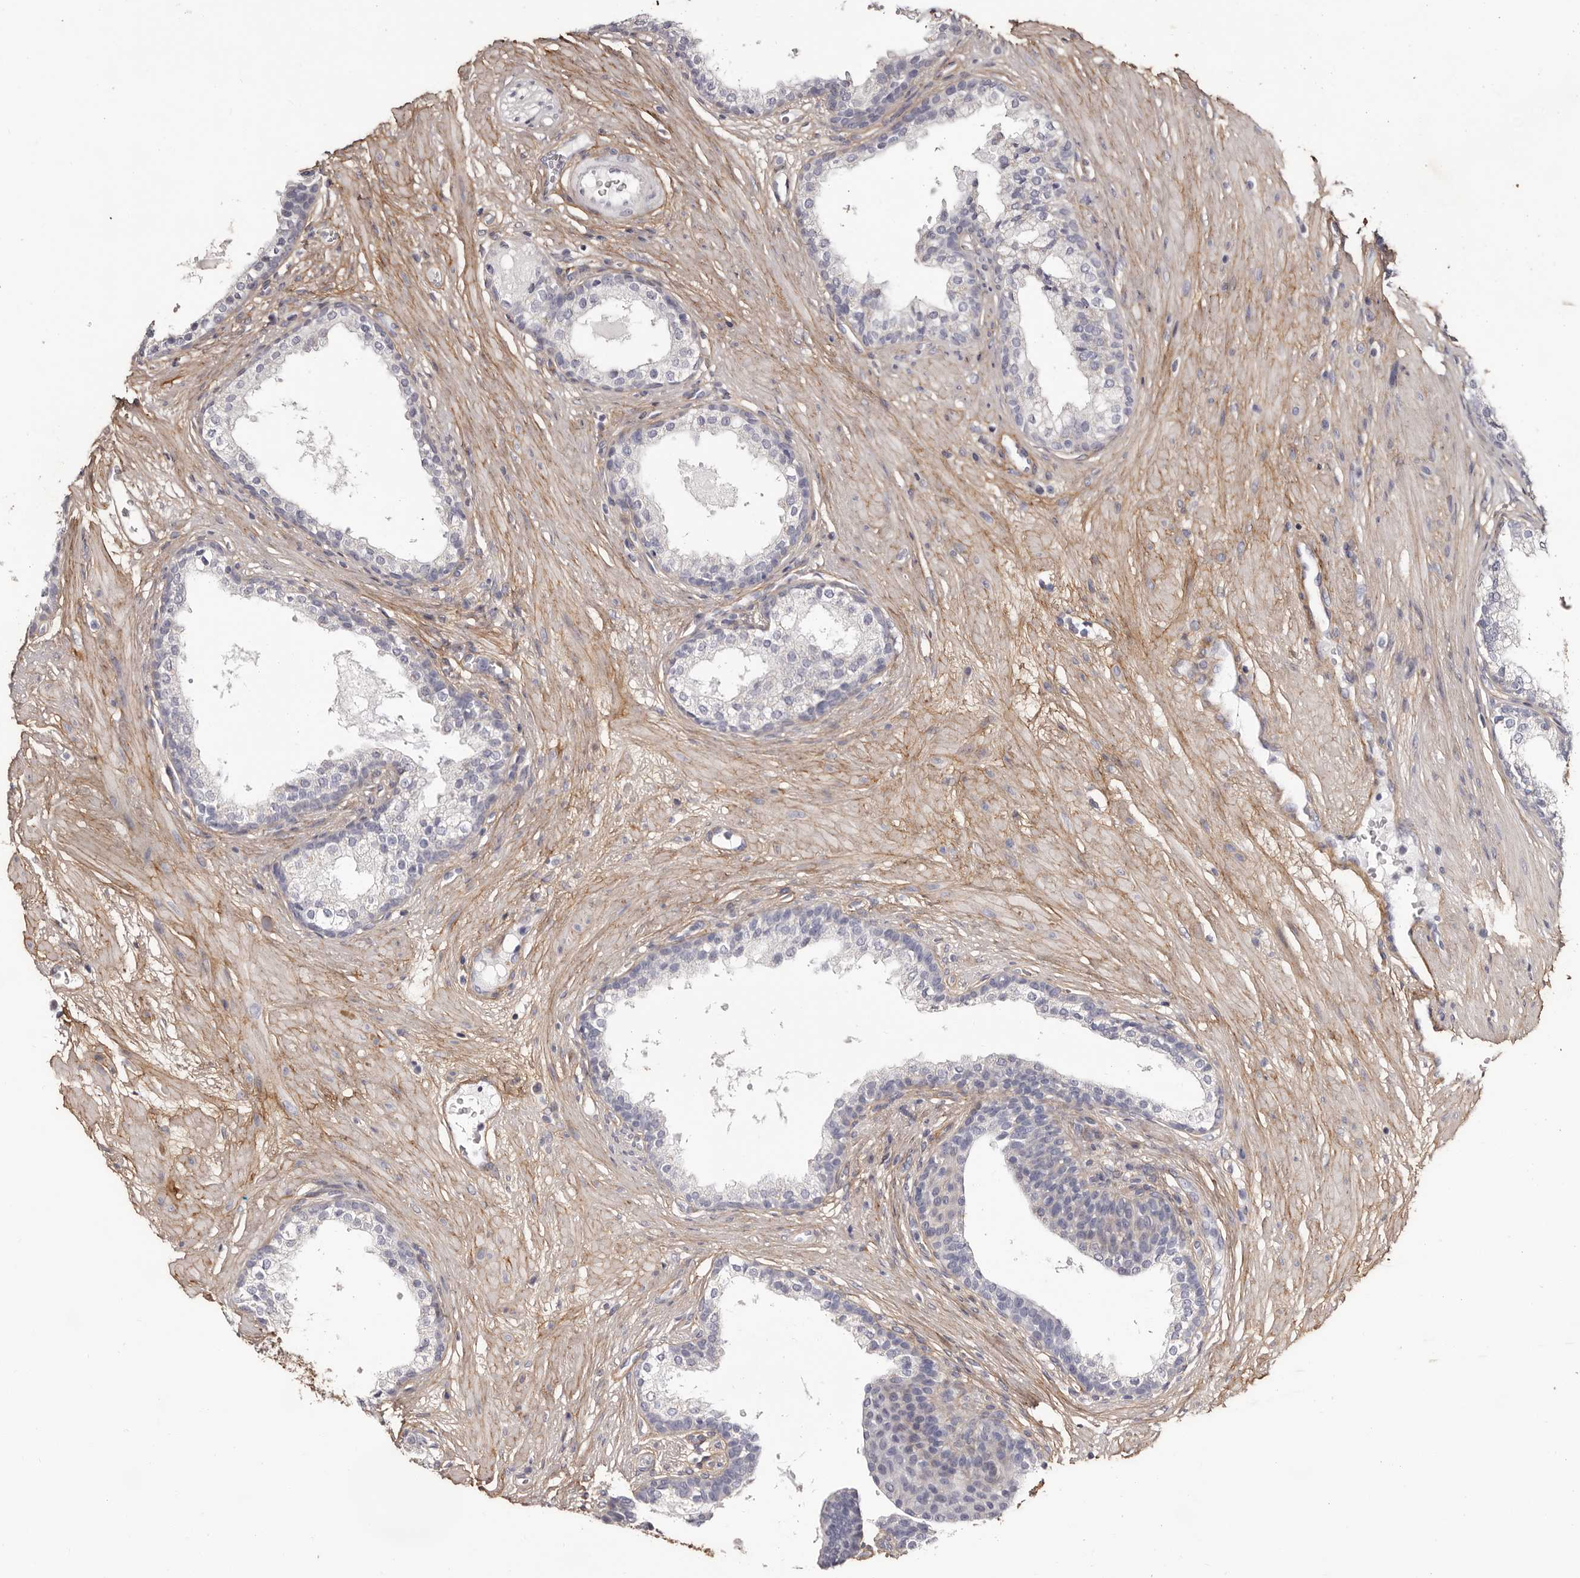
{"staining": {"intensity": "negative", "quantity": "none", "location": "none"}, "tissue": "prostate cancer", "cell_type": "Tumor cells", "image_type": "cancer", "snomed": [{"axis": "morphology", "description": "Adenocarcinoma, High grade"}, {"axis": "topography", "description": "Prostate"}], "caption": "This is a image of immunohistochemistry (IHC) staining of prostate cancer (adenocarcinoma (high-grade)), which shows no positivity in tumor cells.", "gene": "COL6A1", "patient": {"sex": "male", "age": 56}}